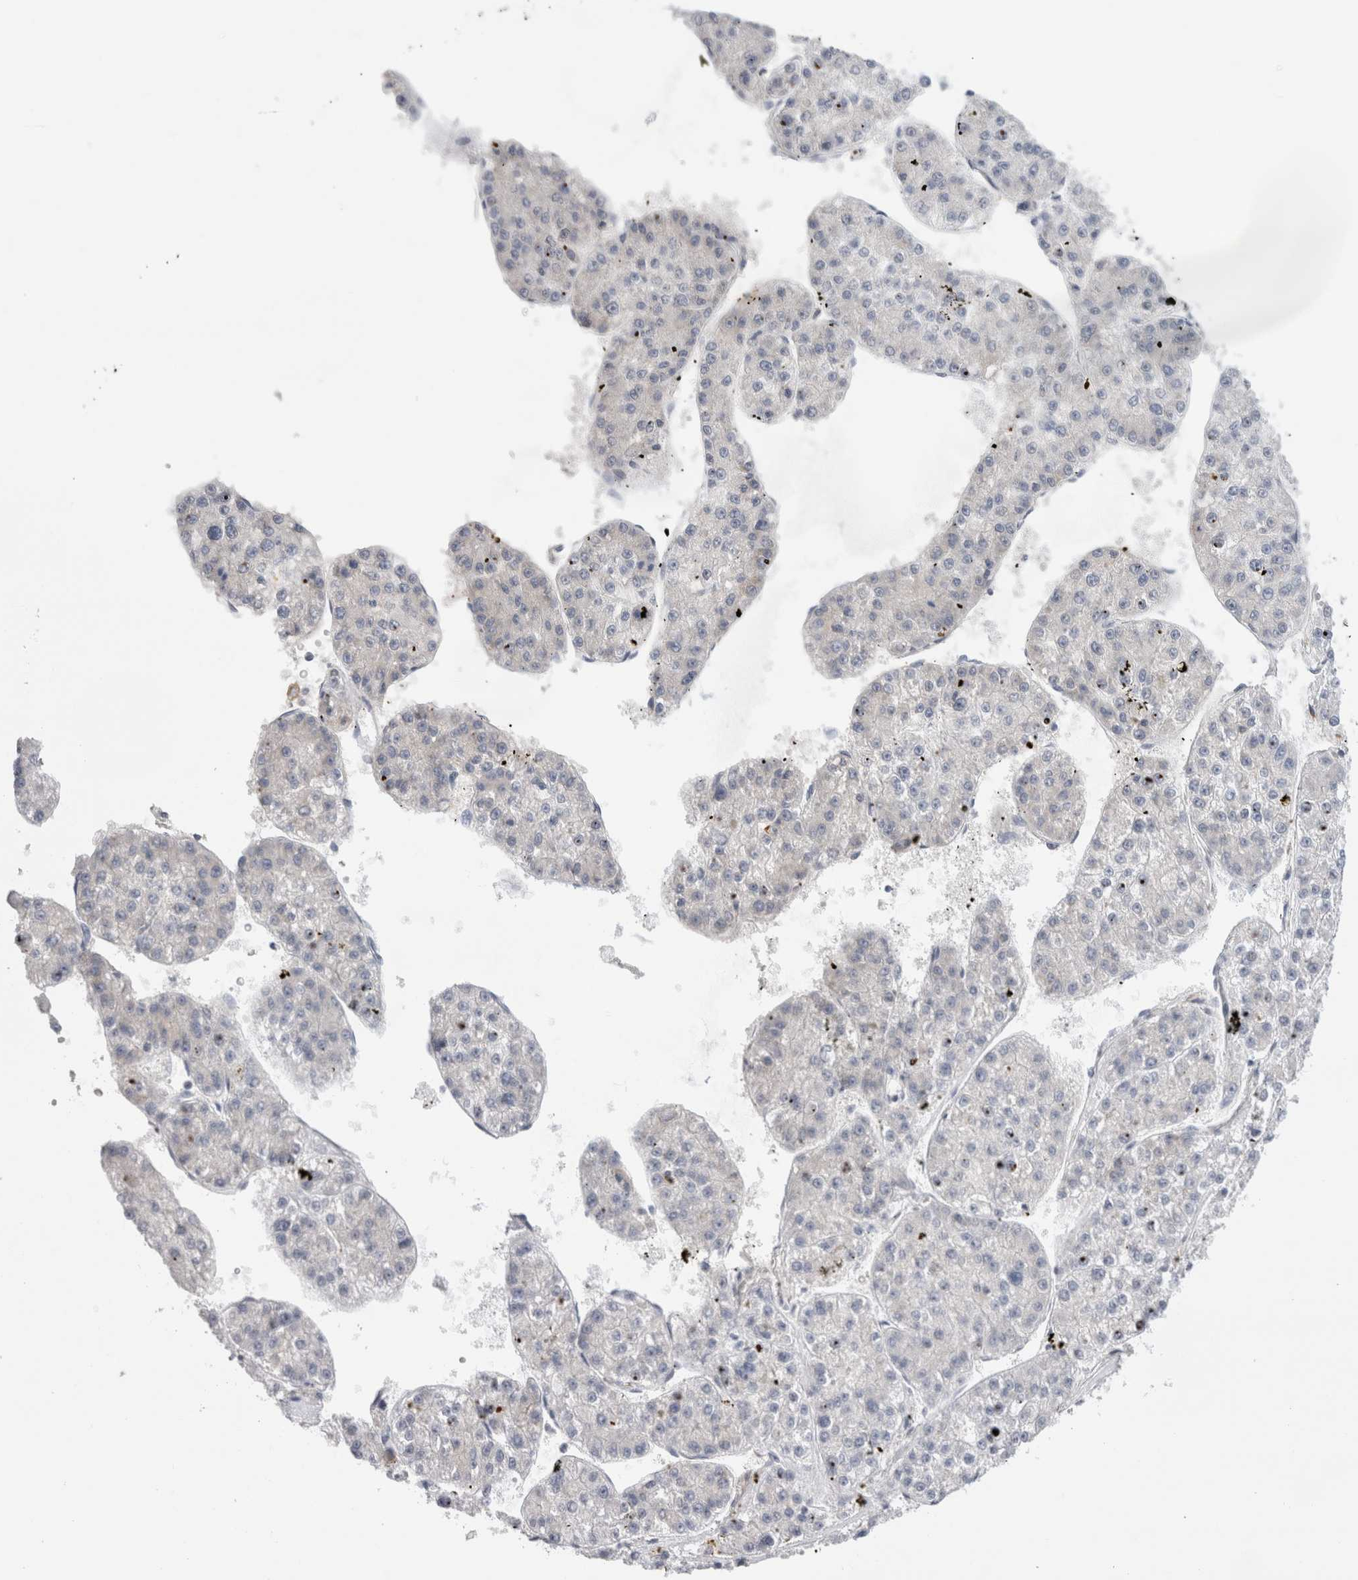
{"staining": {"intensity": "negative", "quantity": "none", "location": "none"}, "tissue": "liver cancer", "cell_type": "Tumor cells", "image_type": "cancer", "snomed": [{"axis": "morphology", "description": "Carcinoma, Hepatocellular, NOS"}, {"axis": "topography", "description": "Liver"}], "caption": "An image of human liver hepatocellular carcinoma is negative for staining in tumor cells.", "gene": "VCPIP1", "patient": {"sex": "female", "age": 73}}